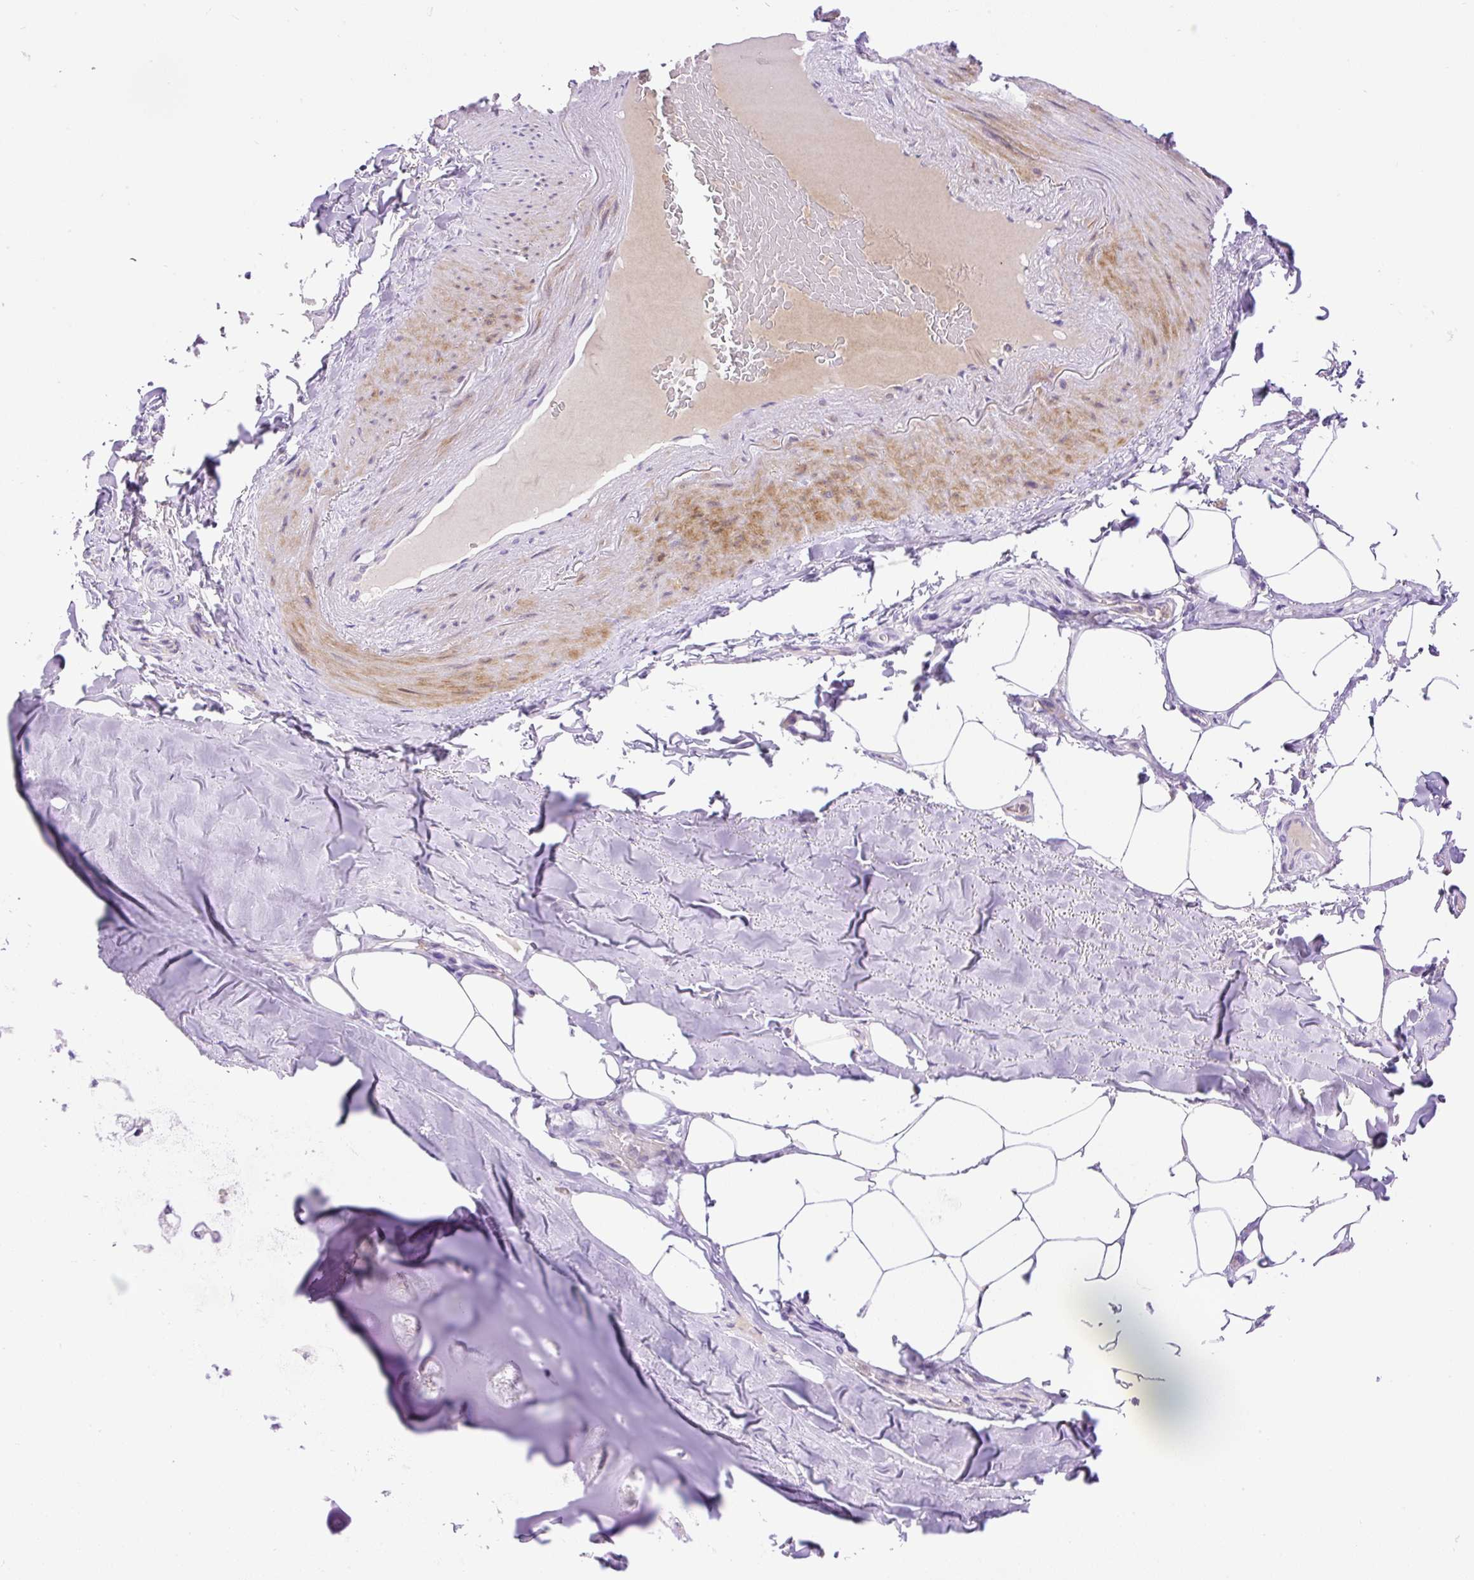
{"staining": {"intensity": "negative", "quantity": "none", "location": "none"}, "tissue": "adipose tissue", "cell_type": "Adipocytes", "image_type": "normal", "snomed": [{"axis": "morphology", "description": "Normal tissue, NOS"}, {"axis": "topography", "description": "Bronchus"}], "caption": "Immunohistochemical staining of normal adipose tissue demonstrates no significant positivity in adipocytes.", "gene": "LHFPL5", "patient": {"sex": "male", "age": 66}}